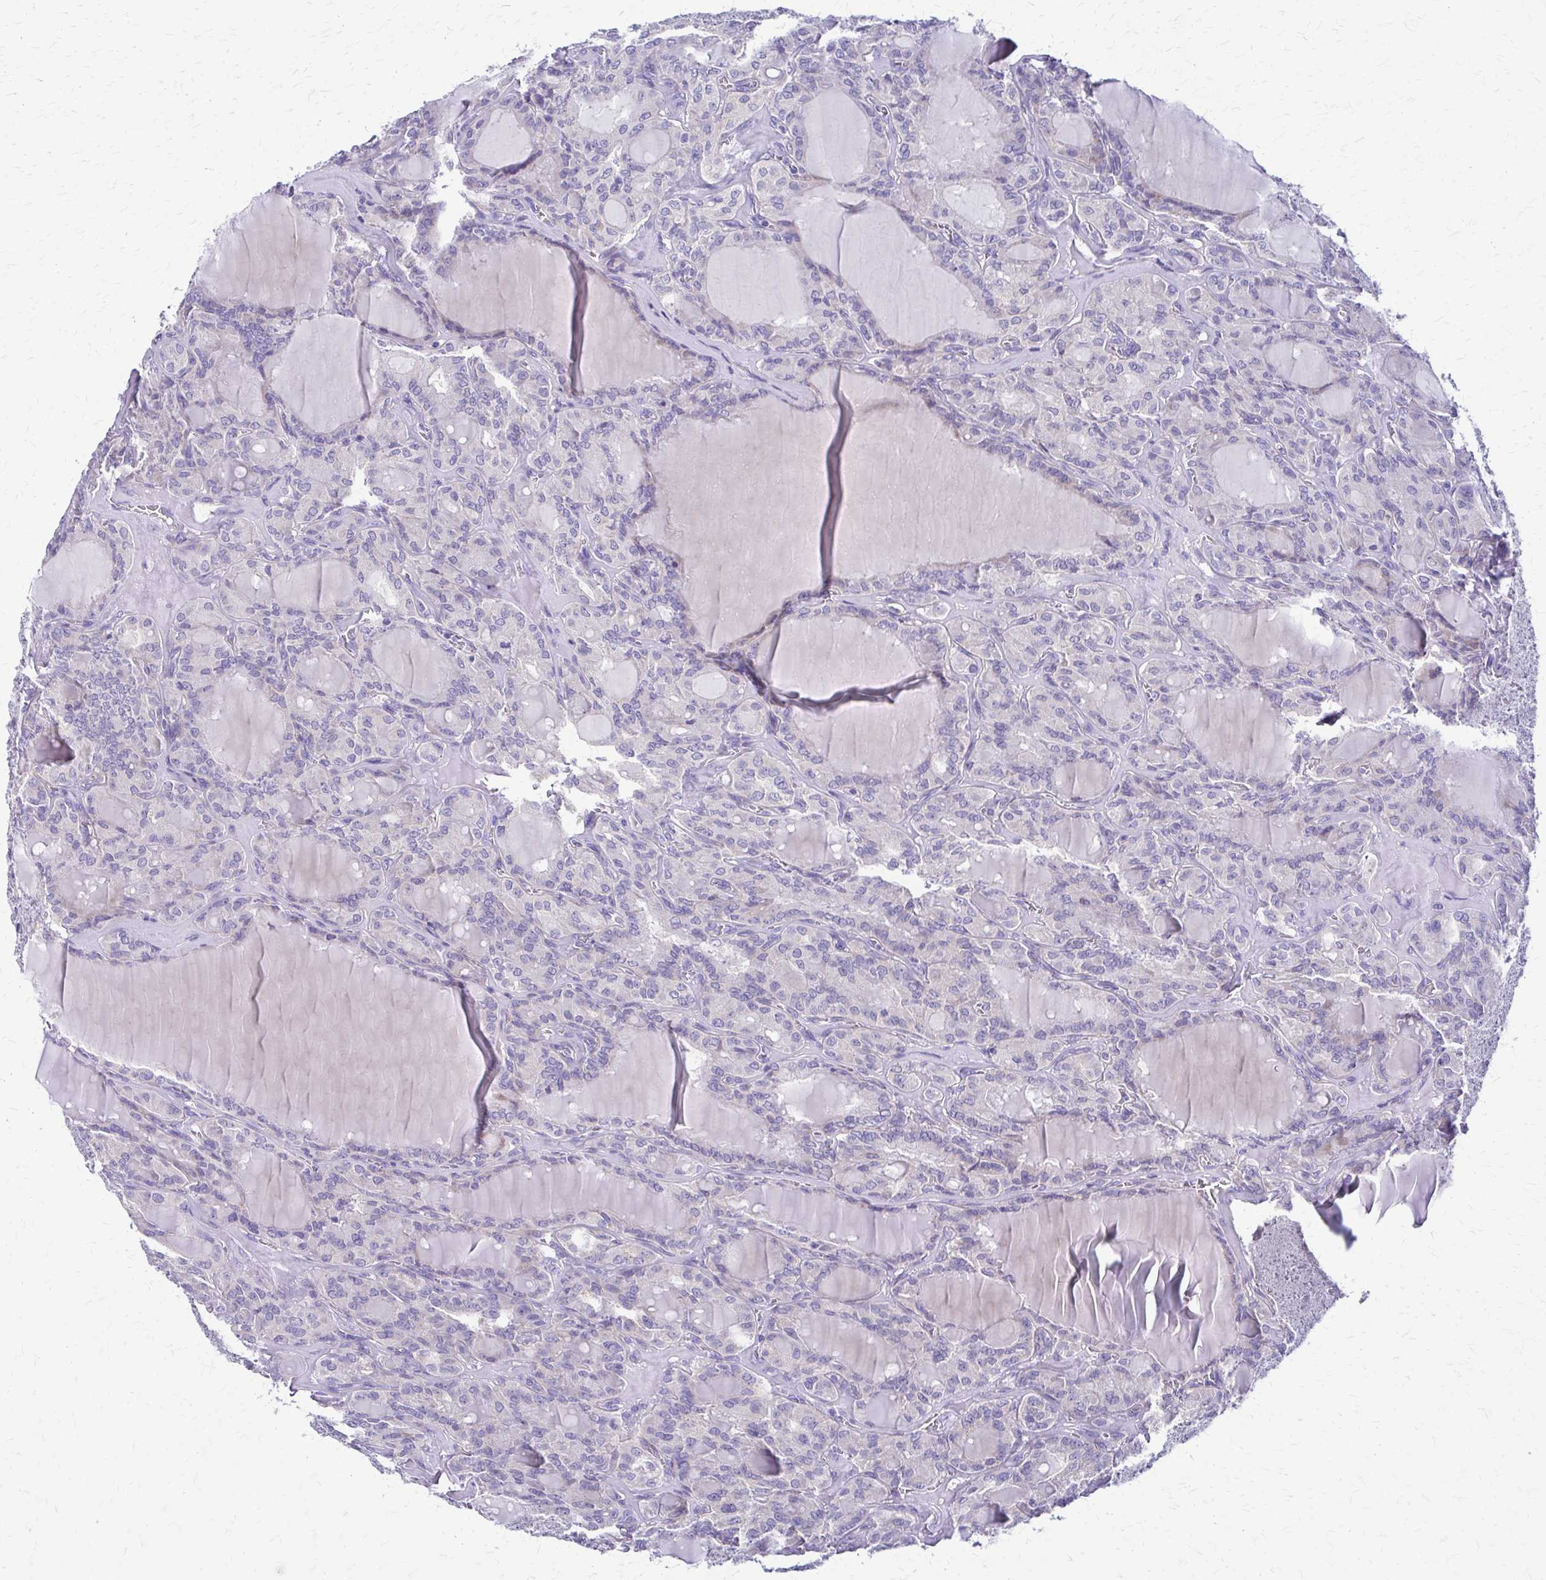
{"staining": {"intensity": "negative", "quantity": "none", "location": "none"}, "tissue": "thyroid cancer", "cell_type": "Tumor cells", "image_type": "cancer", "snomed": [{"axis": "morphology", "description": "Papillary adenocarcinoma, NOS"}, {"axis": "topography", "description": "Thyroid gland"}], "caption": "Immunohistochemical staining of human thyroid cancer (papillary adenocarcinoma) shows no significant positivity in tumor cells.", "gene": "SAMD13", "patient": {"sex": "male", "age": 87}}